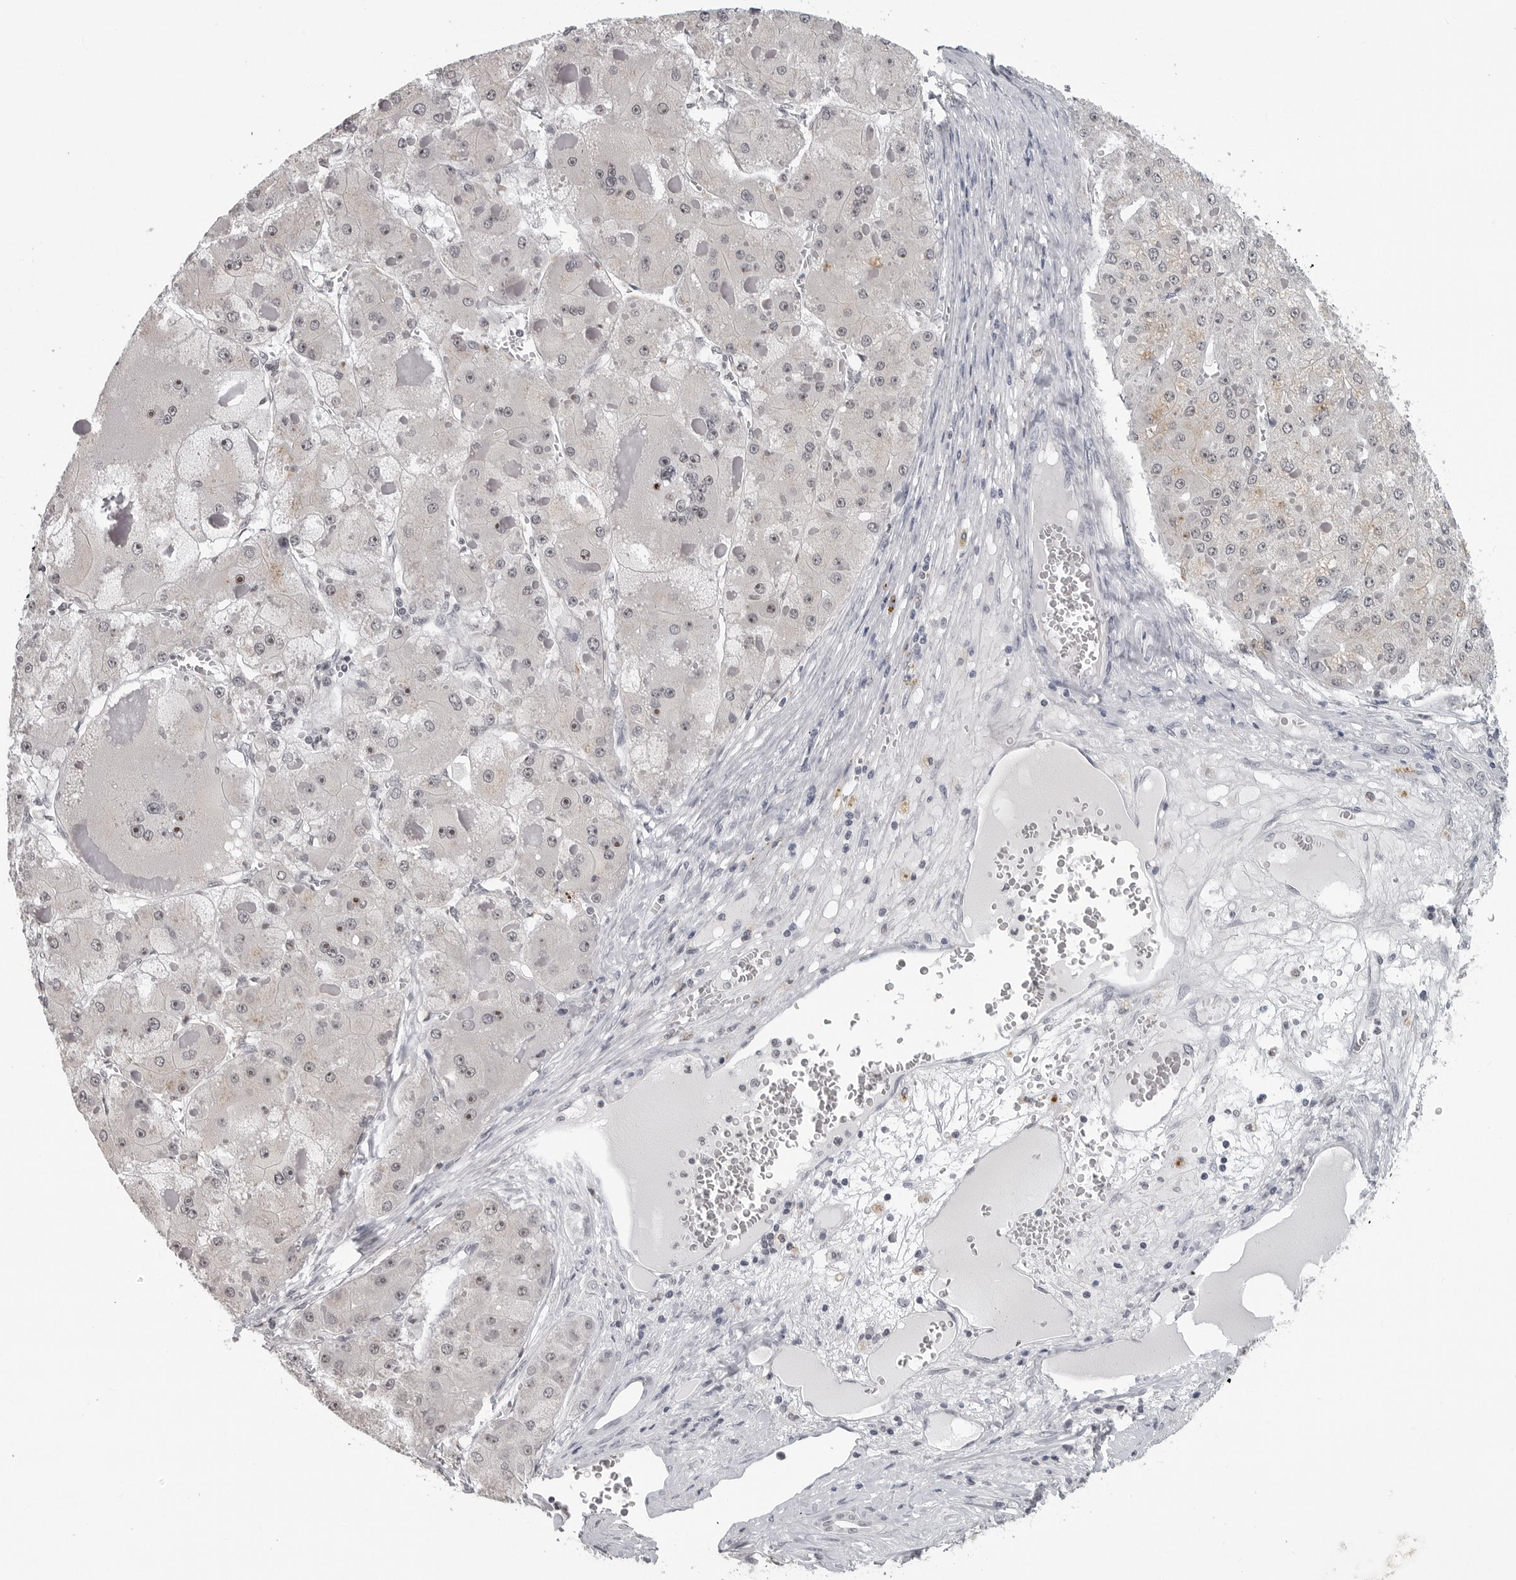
{"staining": {"intensity": "weak", "quantity": "<25%", "location": "nuclear"}, "tissue": "liver cancer", "cell_type": "Tumor cells", "image_type": "cancer", "snomed": [{"axis": "morphology", "description": "Carcinoma, Hepatocellular, NOS"}, {"axis": "topography", "description": "Liver"}], "caption": "The immunohistochemistry (IHC) image has no significant positivity in tumor cells of liver cancer tissue.", "gene": "DDX54", "patient": {"sex": "female", "age": 73}}